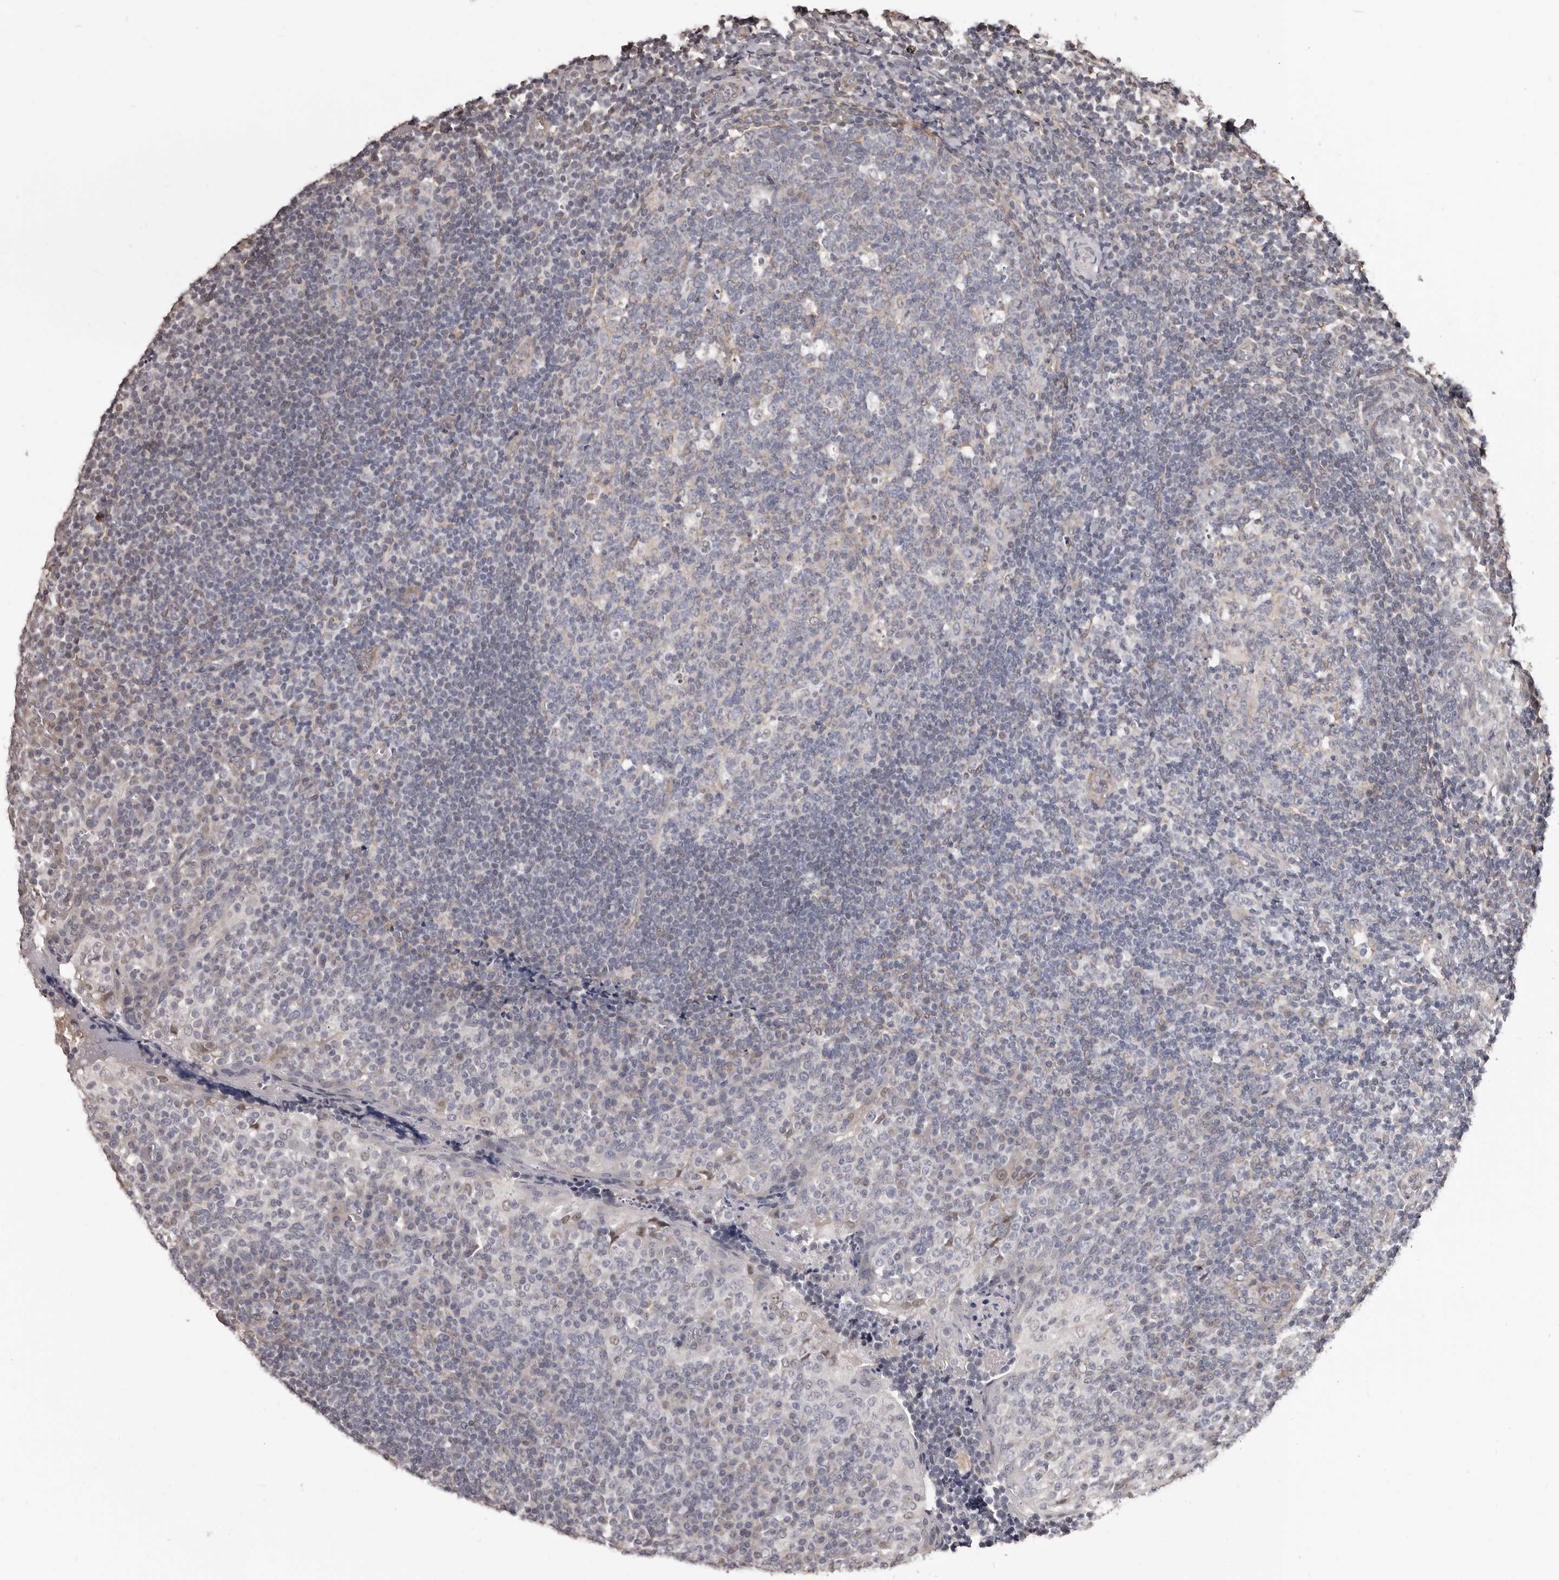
{"staining": {"intensity": "moderate", "quantity": "<25%", "location": "nuclear"}, "tissue": "tonsil", "cell_type": "Germinal center cells", "image_type": "normal", "snomed": [{"axis": "morphology", "description": "Normal tissue, NOS"}, {"axis": "topography", "description": "Tonsil"}], "caption": "The immunohistochemical stain highlights moderate nuclear expression in germinal center cells of normal tonsil.", "gene": "KHDRBS2", "patient": {"sex": "female", "age": 19}}